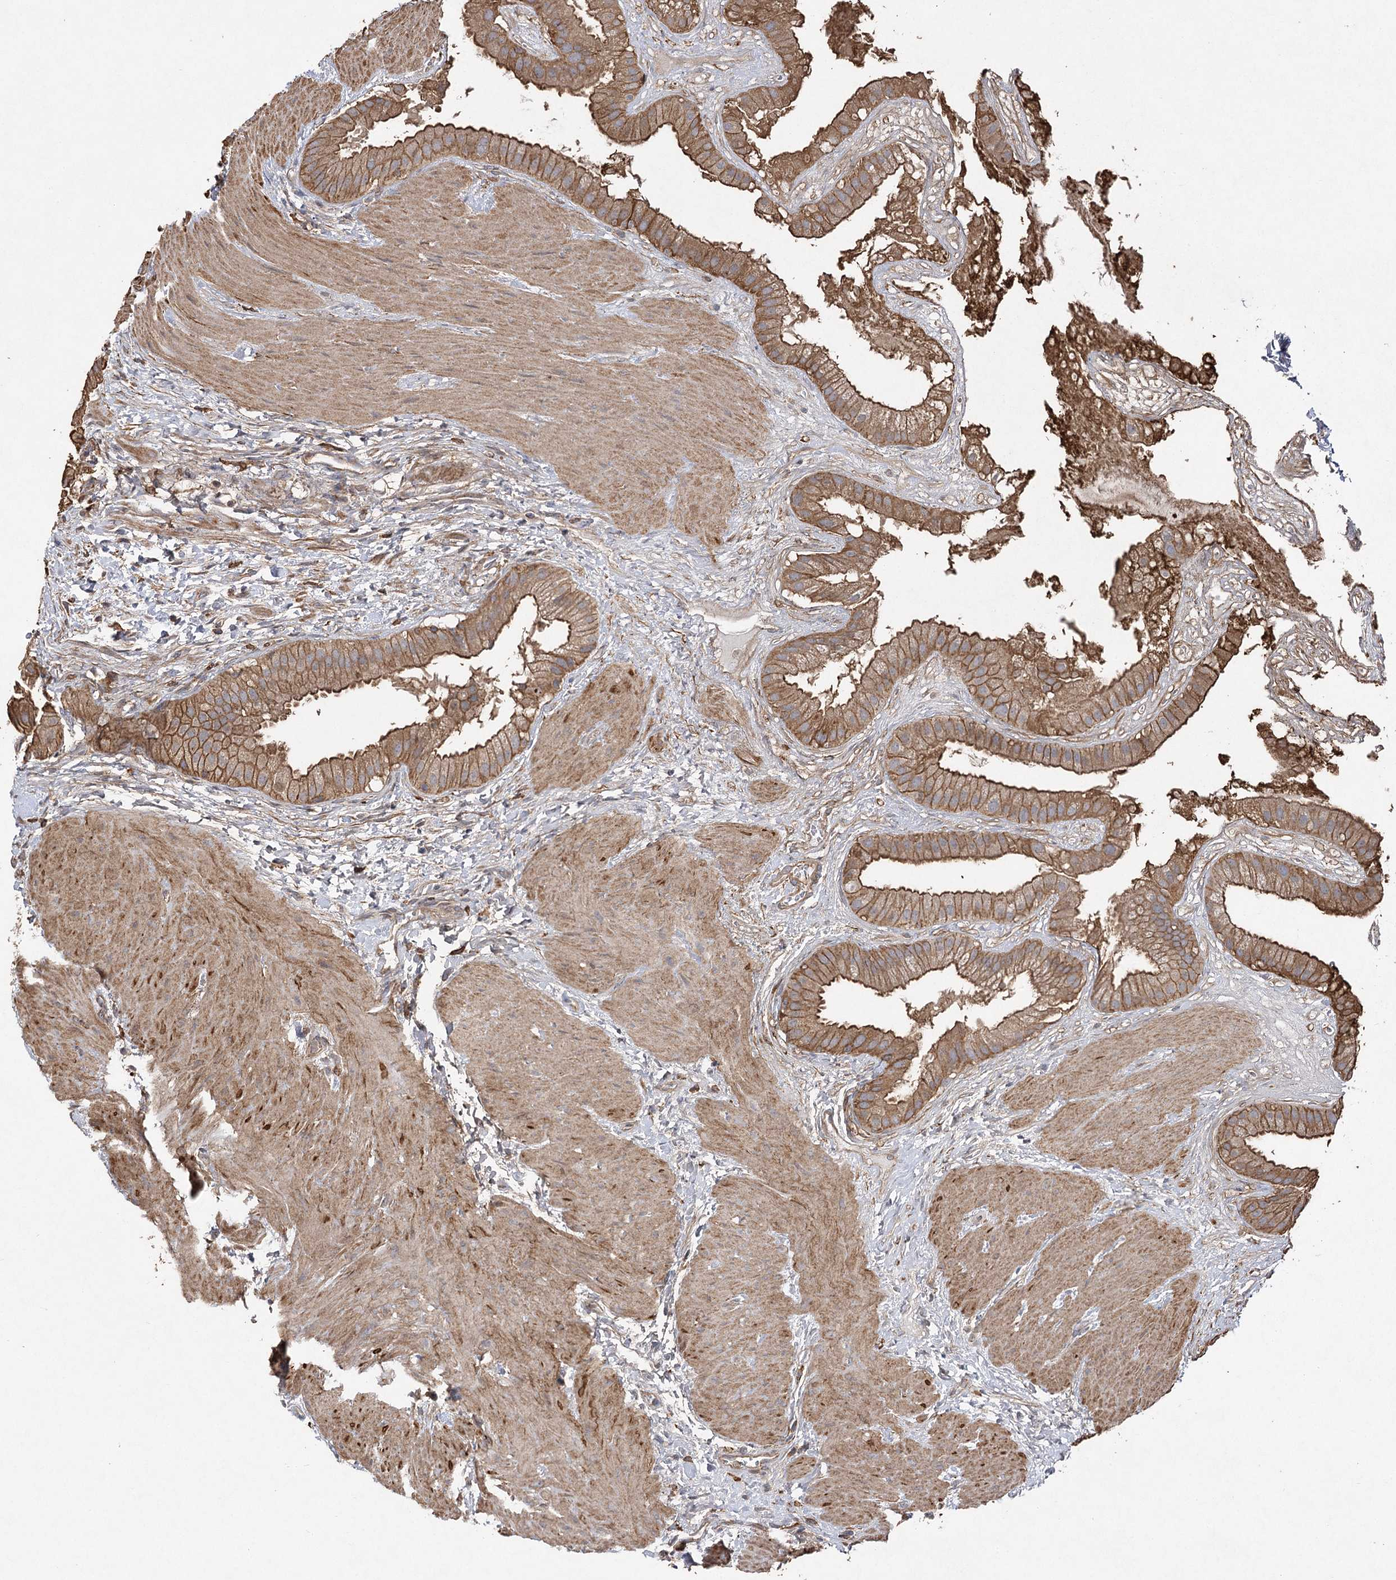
{"staining": {"intensity": "strong", "quantity": ">75%", "location": "cytoplasmic/membranous"}, "tissue": "gallbladder", "cell_type": "Glandular cells", "image_type": "normal", "snomed": [{"axis": "morphology", "description": "Normal tissue, NOS"}, {"axis": "topography", "description": "Gallbladder"}], "caption": "Immunohistochemistry staining of benign gallbladder, which shows high levels of strong cytoplasmic/membranous staining in approximately >75% of glandular cells indicating strong cytoplasmic/membranous protein staining. The staining was performed using DAB (3,3'-diaminobenzidine) (brown) for protein detection and nuclei were counterstained in hematoxylin (blue).", "gene": "OBSL1", "patient": {"sex": "male", "age": 55}}